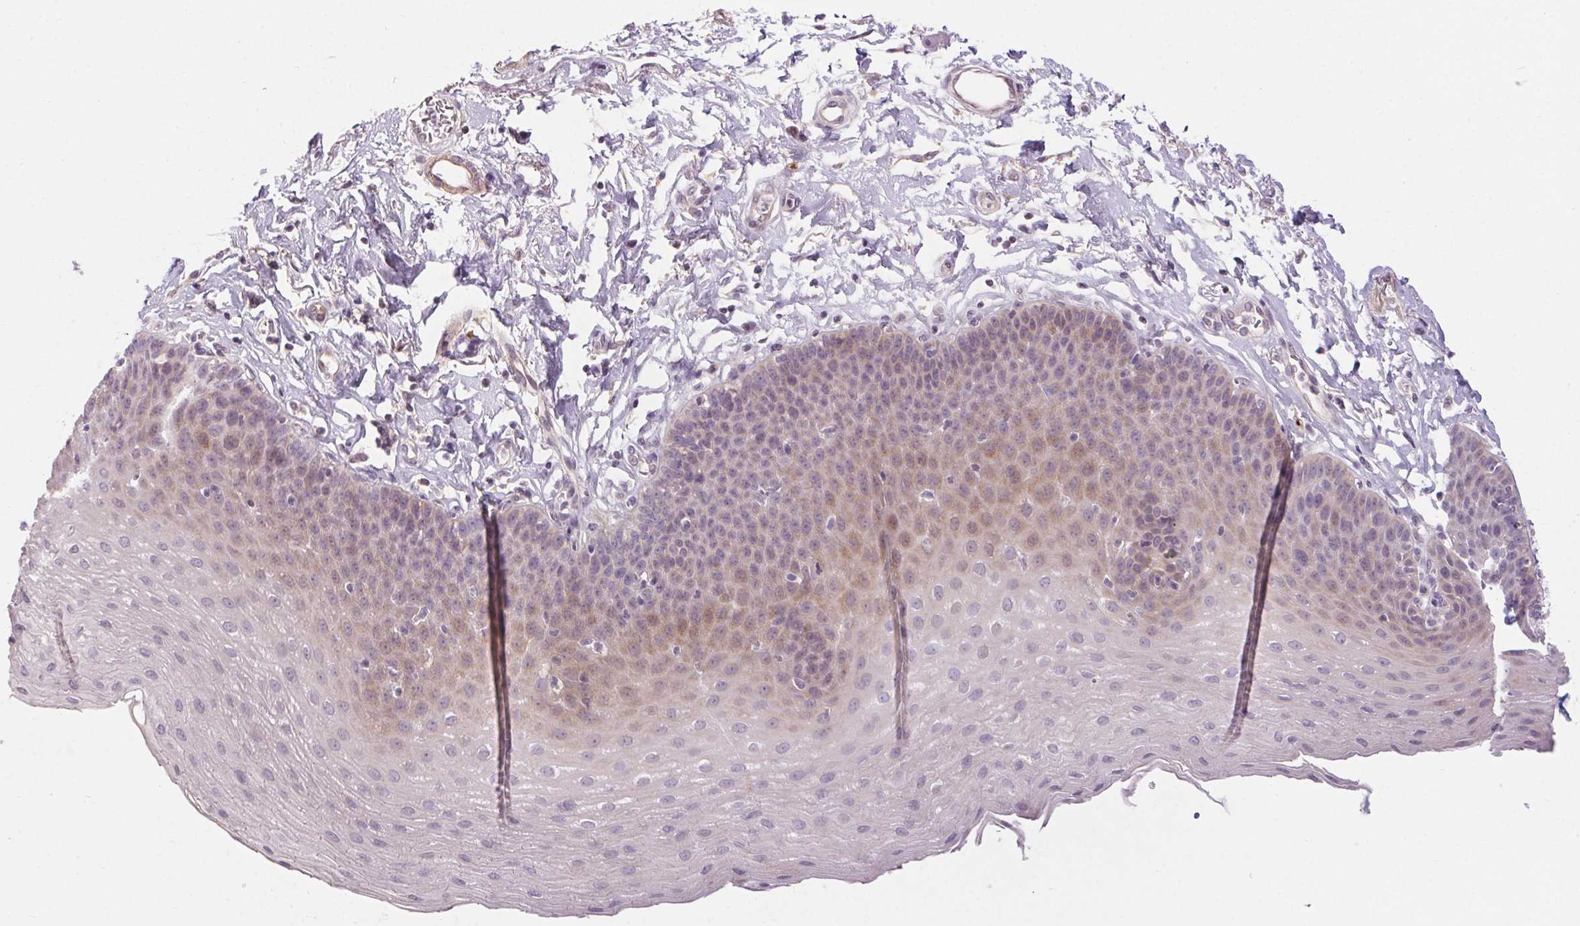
{"staining": {"intensity": "weak", "quantity": "<25%", "location": "cytoplasmic/membranous"}, "tissue": "esophagus", "cell_type": "Squamous epithelial cells", "image_type": "normal", "snomed": [{"axis": "morphology", "description": "Normal tissue, NOS"}, {"axis": "topography", "description": "Esophagus"}], "caption": "Protein analysis of unremarkable esophagus exhibits no significant expression in squamous epithelial cells.", "gene": "TMEM52B", "patient": {"sex": "female", "age": 81}}